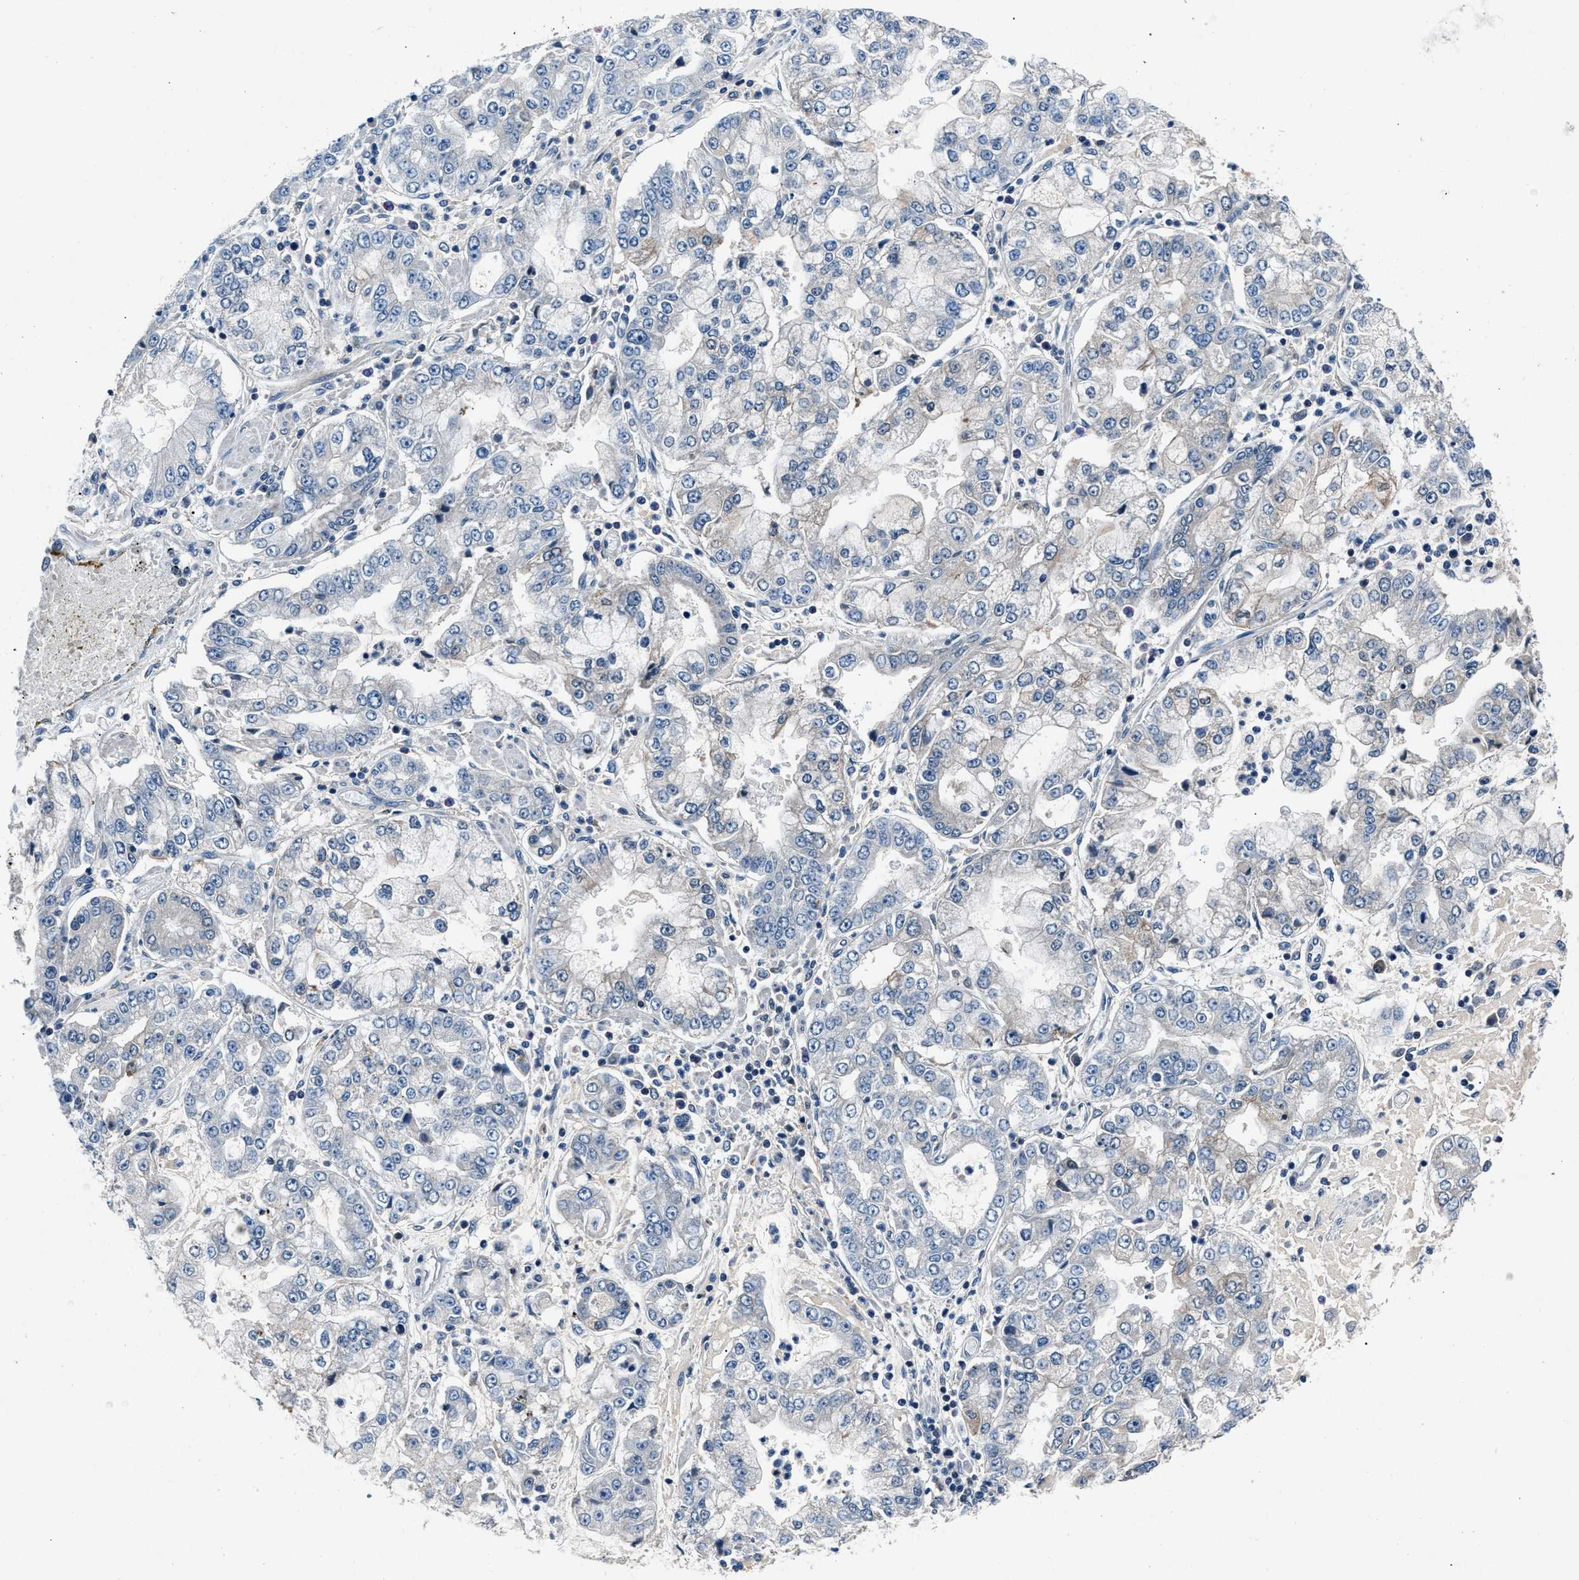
{"staining": {"intensity": "negative", "quantity": "none", "location": "none"}, "tissue": "stomach cancer", "cell_type": "Tumor cells", "image_type": "cancer", "snomed": [{"axis": "morphology", "description": "Adenocarcinoma, NOS"}, {"axis": "topography", "description": "Stomach"}], "caption": "Image shows no significant protein positivity in tumor cells of stomach cancer.", "gene": "DENND6B", "patient": {"sex": "male", "age": 76}}